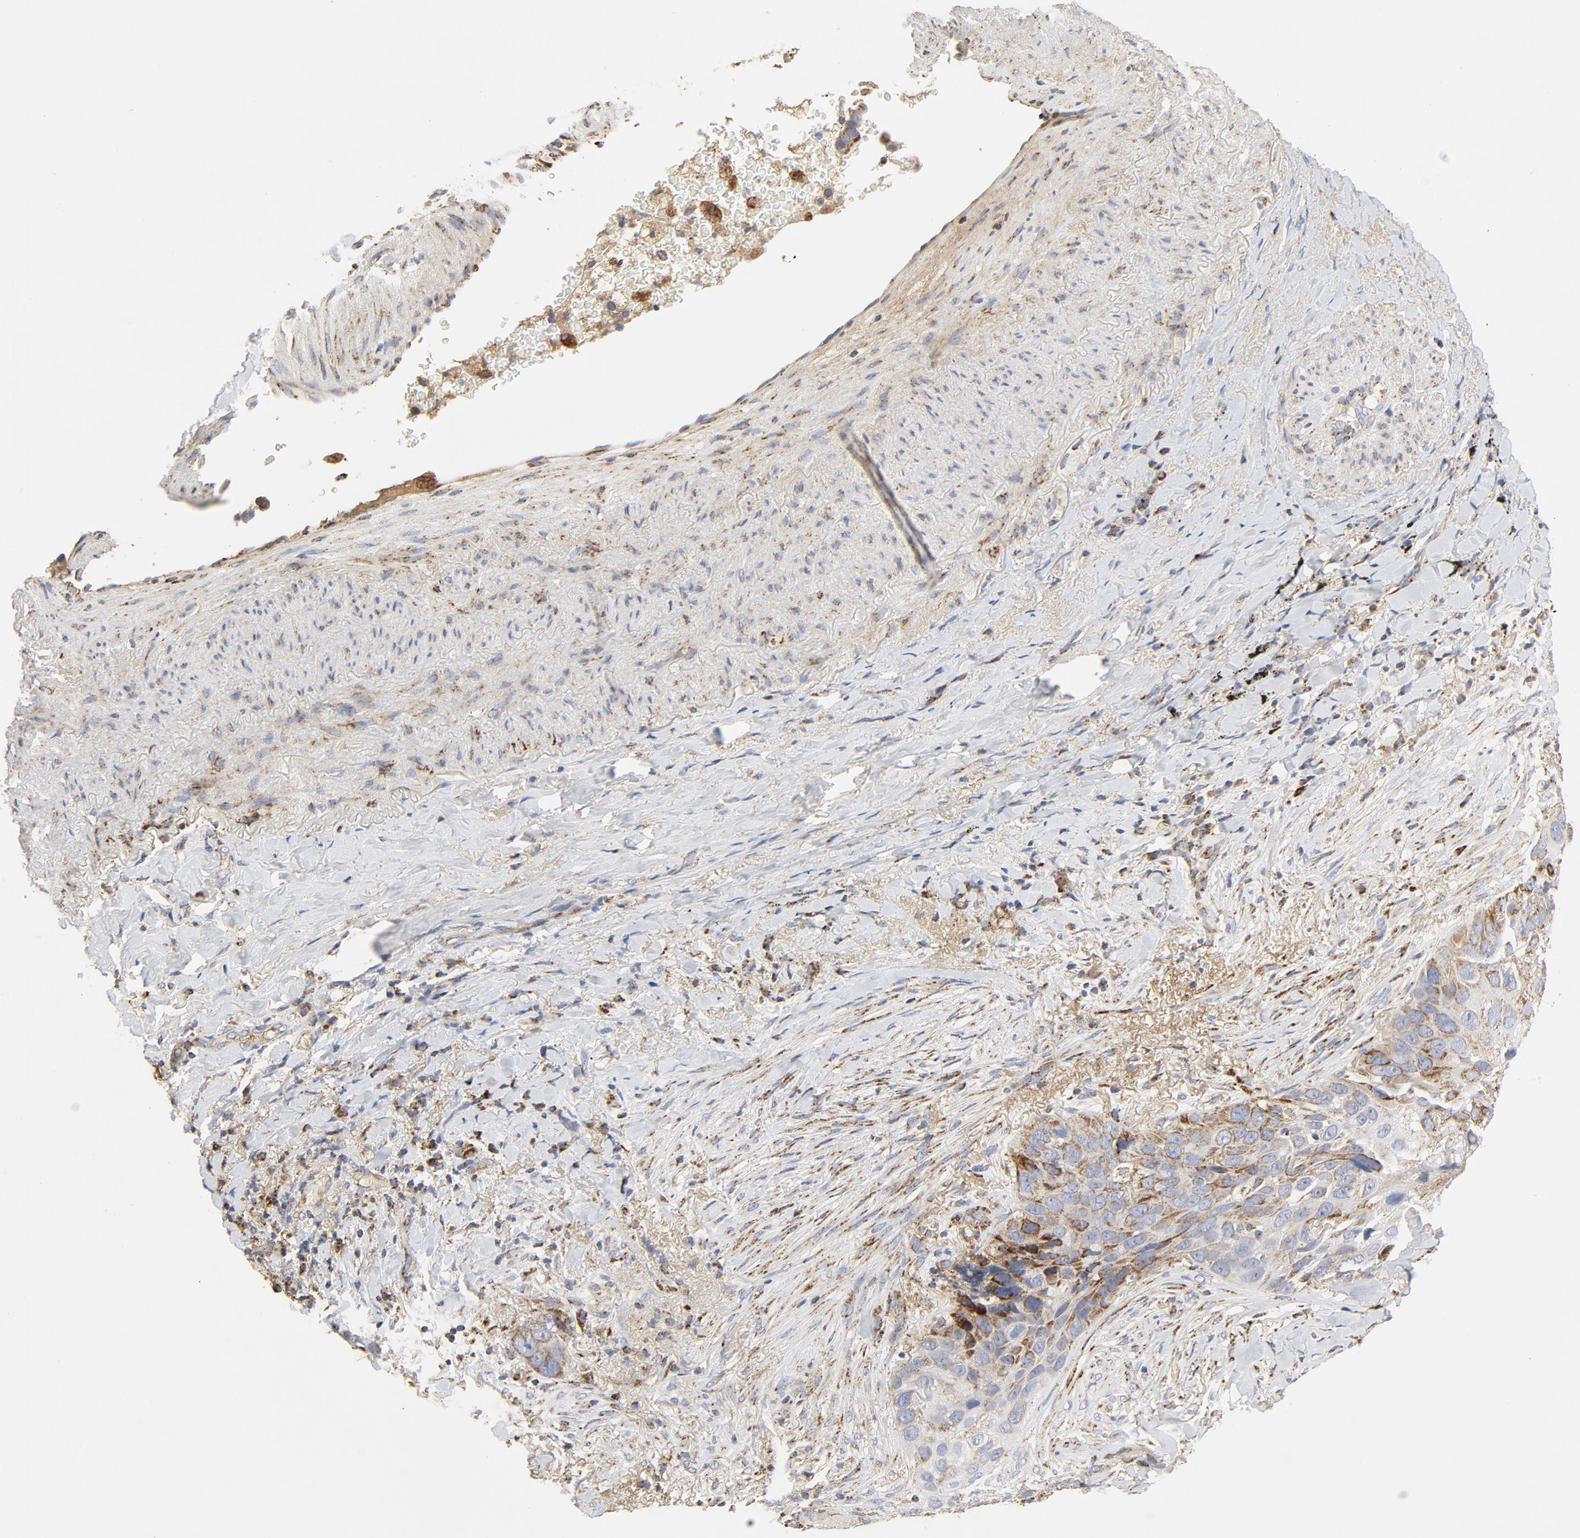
{"staining": {"intensity": "strong", "quantity": "25%-75%", "location": "cytoplasmic/membranous"}, "tissue": "lung cancer", "cell_type": "Tumor cells", "image_type": "cancer", "snomed": [{"axis": "morphology", "description": "Squamous cell carcinoma, NOS"}, {"axis": "topography", "description": "Lung"}], "caption": "Immunohistochemistry (IHC) of lung cancer demonstrates high levels of strong cytoplasmic/membranous expression in approximately 25%-75% of tumor cells.", "gene": "PCNX4", "patient": {"sex": "male", "age": 54}}